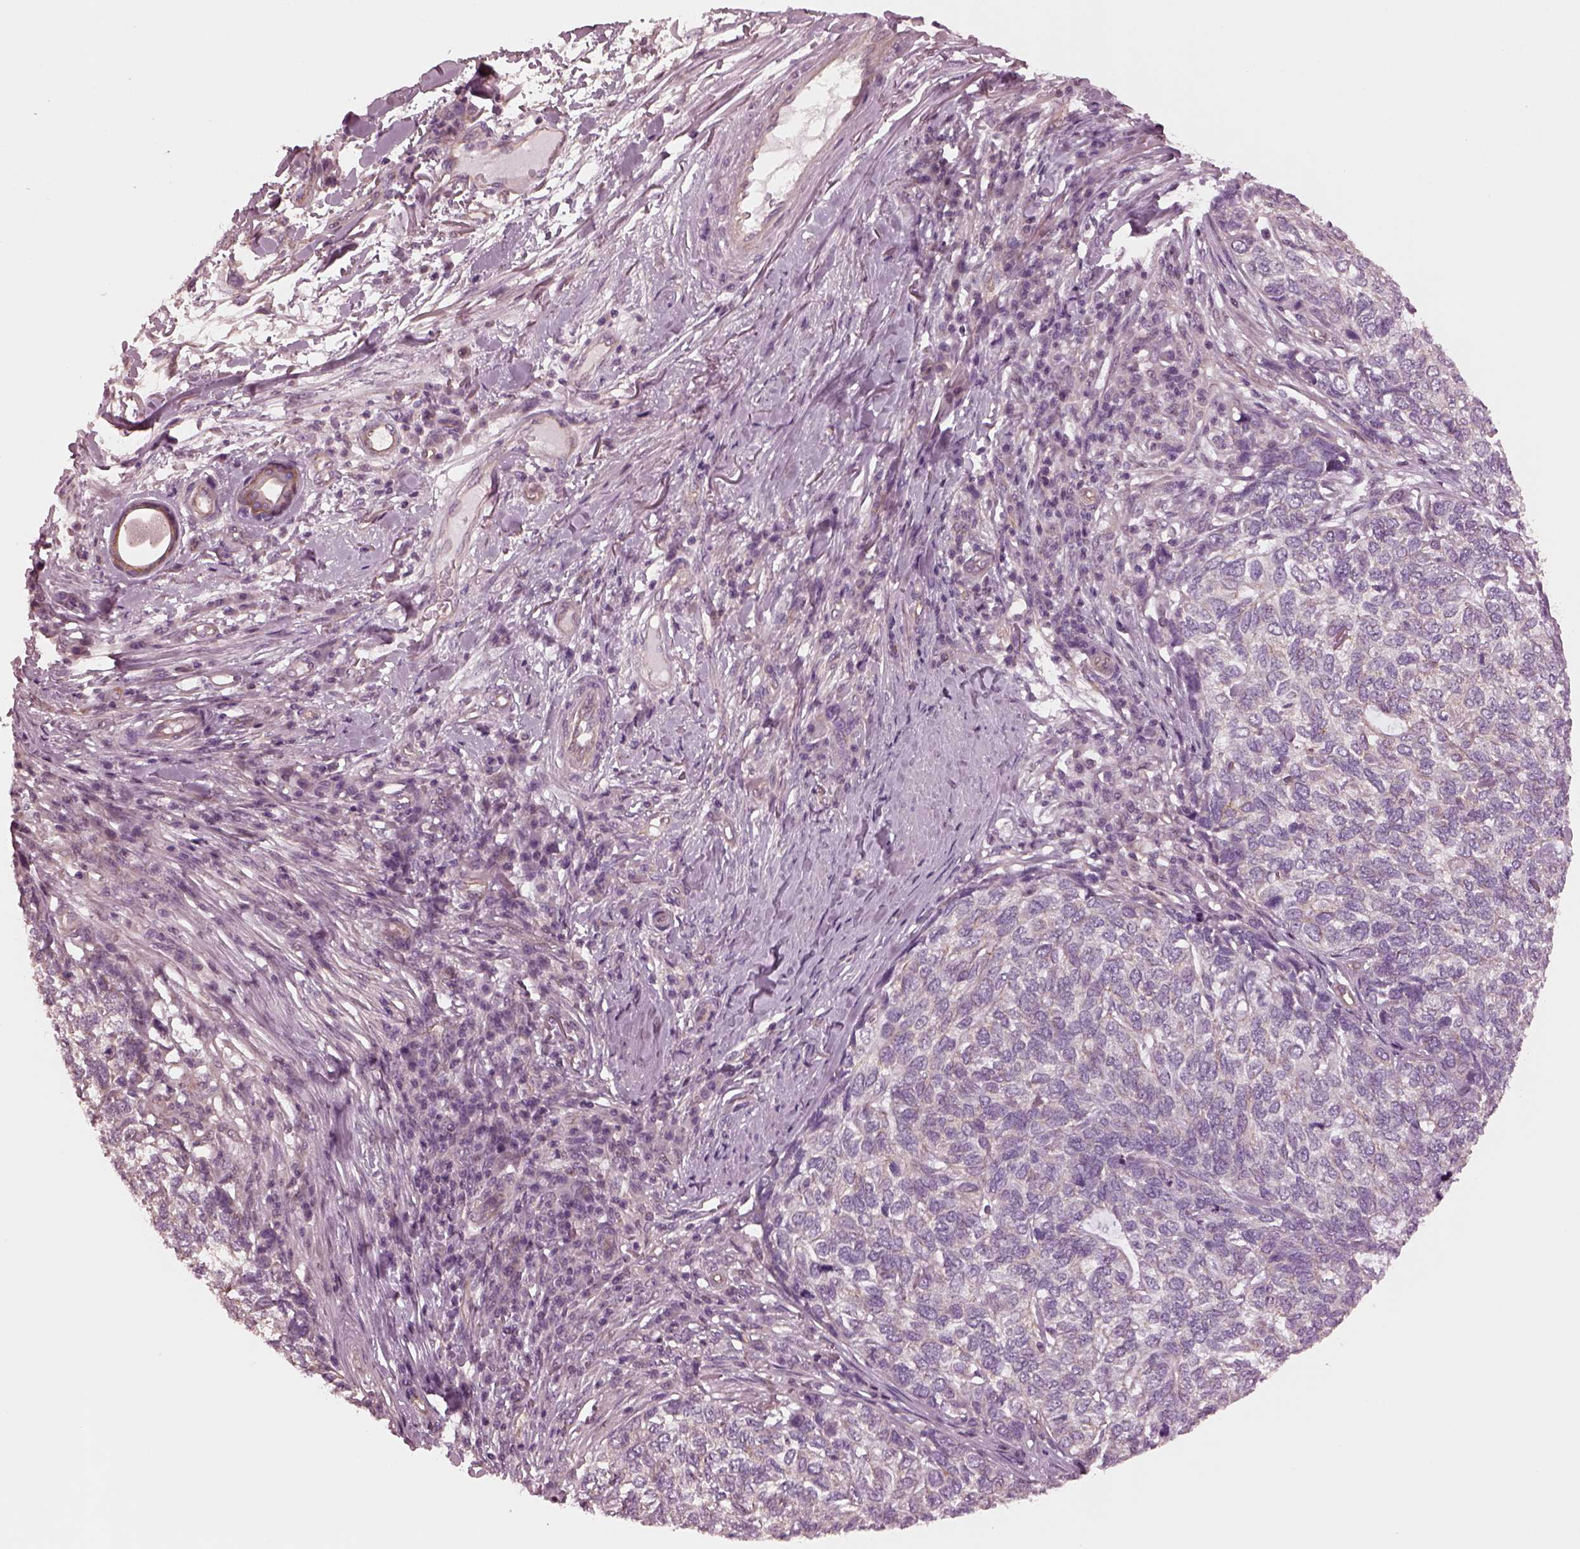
{"staining": {"intensity": "weak", "quantity": "<25%", "location": "cytoplasmic/membranous"}, "tissue": "skin cancer", "cell_type": "Tumor cells", "image_type": "cancer", "snomed": [{"axis": "morphology", "description": "Basal cell carcinoma"}, {"axis": "topography", "description": "Skin"}], "caption": "Skin cancer (basal cell carcinoma) was stained to show a protein in brown. There is no significant staining in tumor cells.", "gene": "ODAD1", "patient": {"sex": "female", "age": 65}}